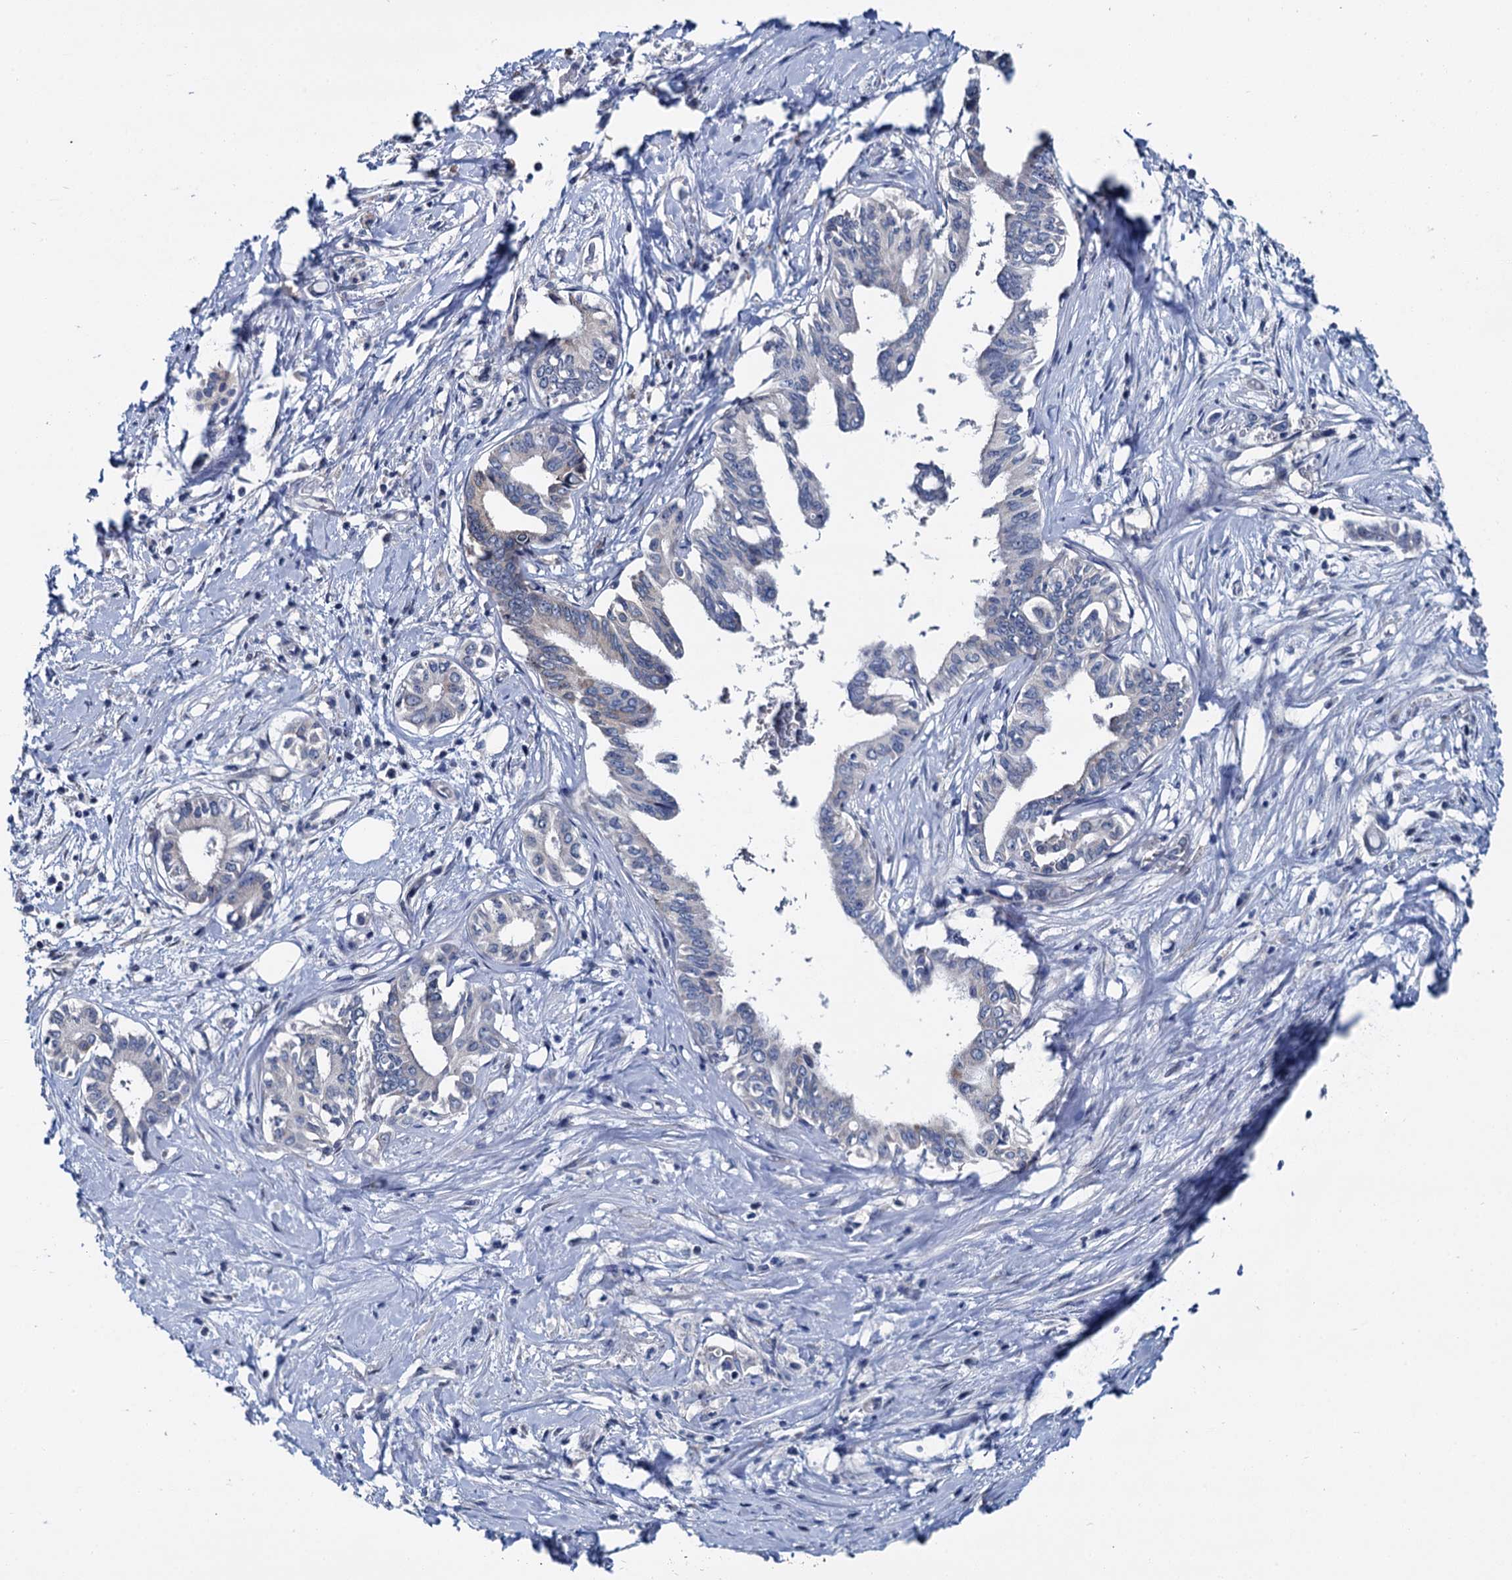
{"staining": {"intensity": "negative", "quantity": "none", "location": "none"}, "tissue": "pancreatic cancer", "cell_type": "Tumor cells", "image_type": "cancer", "snomed": [{"axis": "morphology", "description": "Adenocarcinoma, NOS"}, {"axis": "topography", "description": "Pancreas"}], "caption": "DAB immunohistochemical staining of pancreatic cancer displays no significant staining in tumor cells.", "gene": "MIOX", "patient": {"sex": "female", "age": 77}}